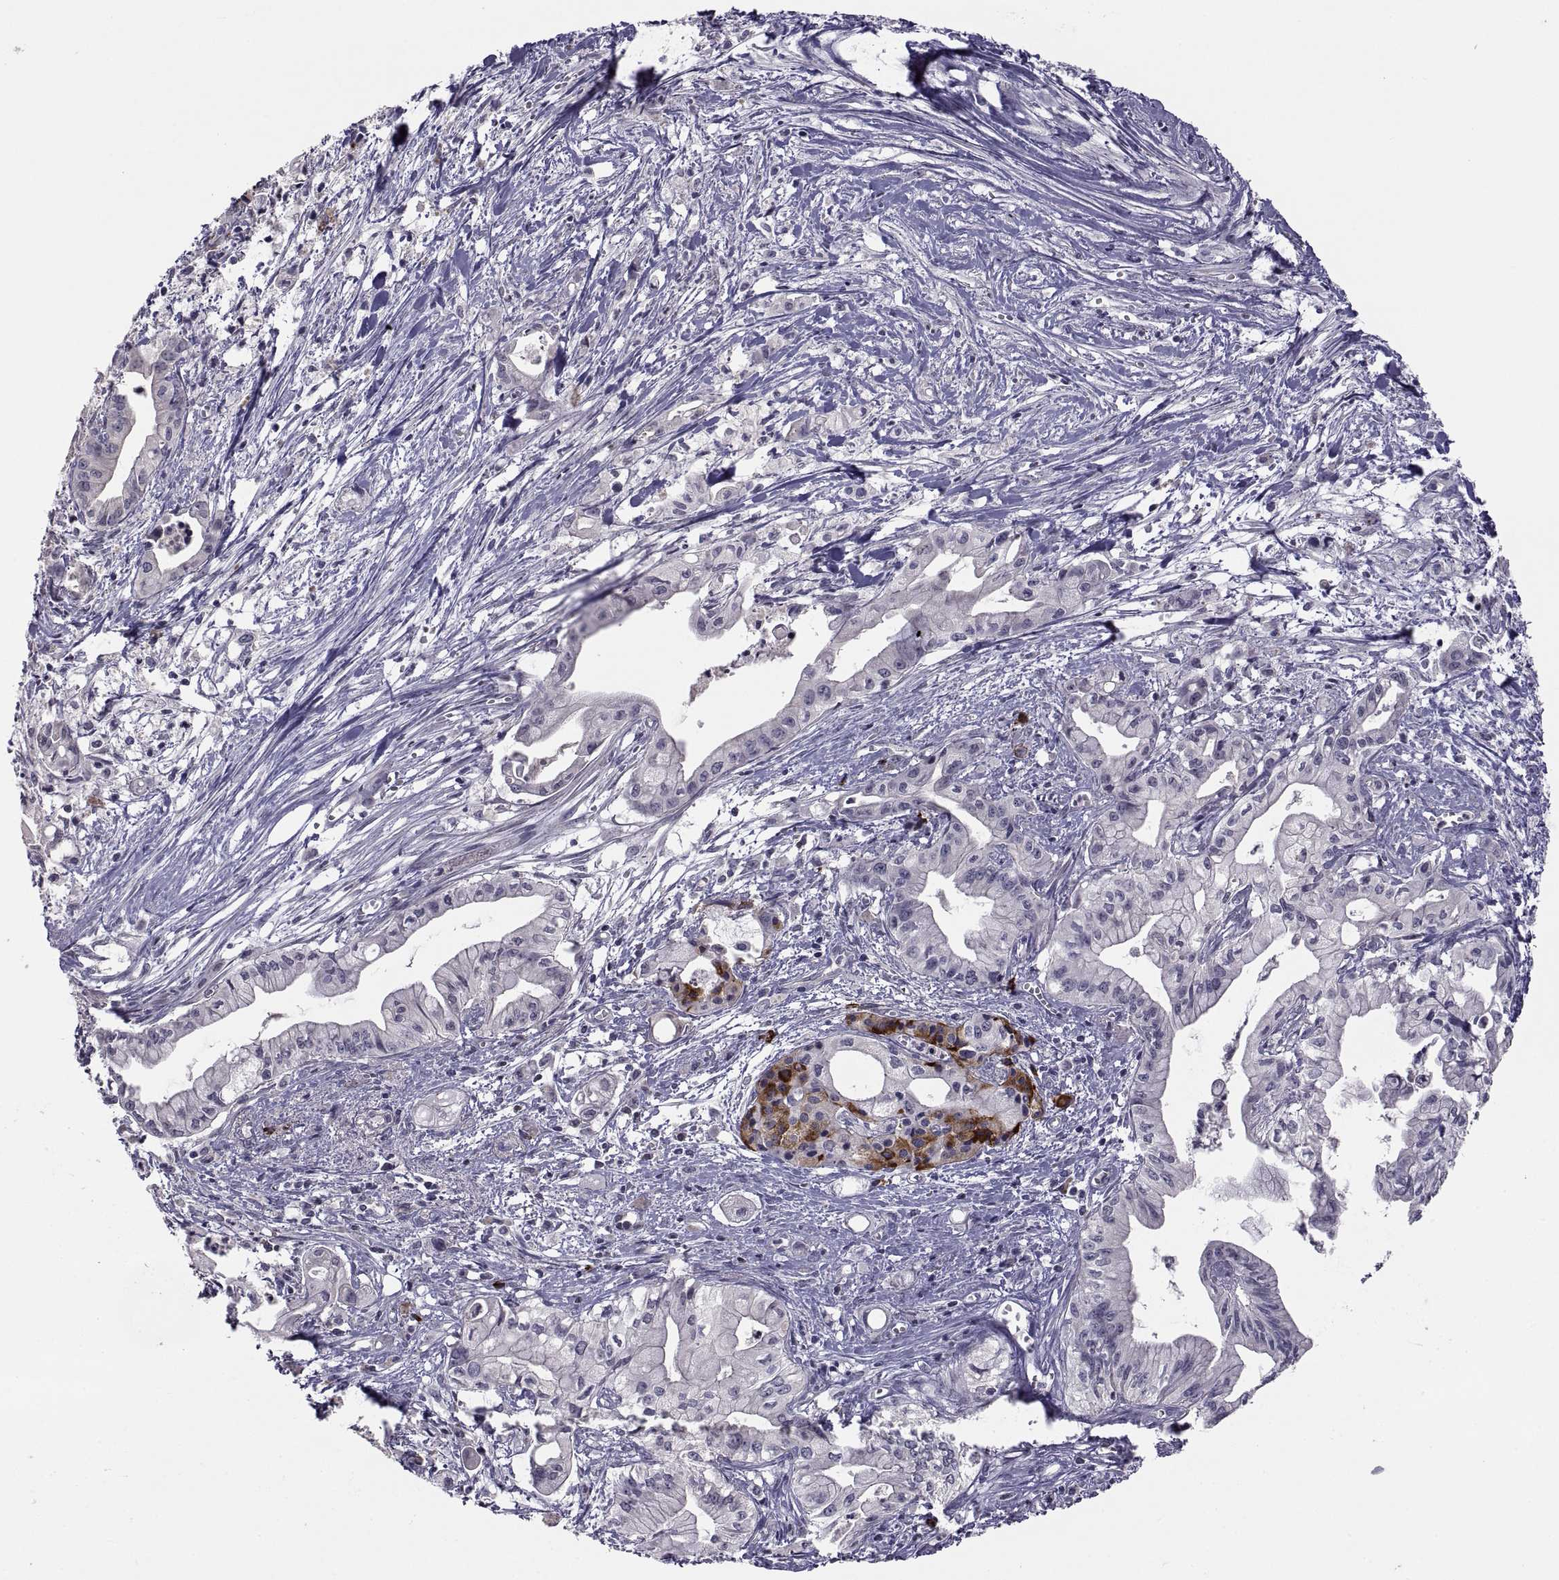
{"staining": {"intensity": "negative", "quantity": "none", "location": "none"}, "tissue": "pancreatic cancer", "cell_type": "Tumor cells", "image_type": "cancer", "snomed": [{"axis": "morphology", "description": "Adenocarcinoma, NOS"}, {"axis": "topography", "description": "Pancreas"}], "caption": "An image of human pancreatic cancer (adenocarcinoma) is negative for staining in tumor cells.", "gene": "NPTX2", "patient": {"sex": "male", "age": 71}}